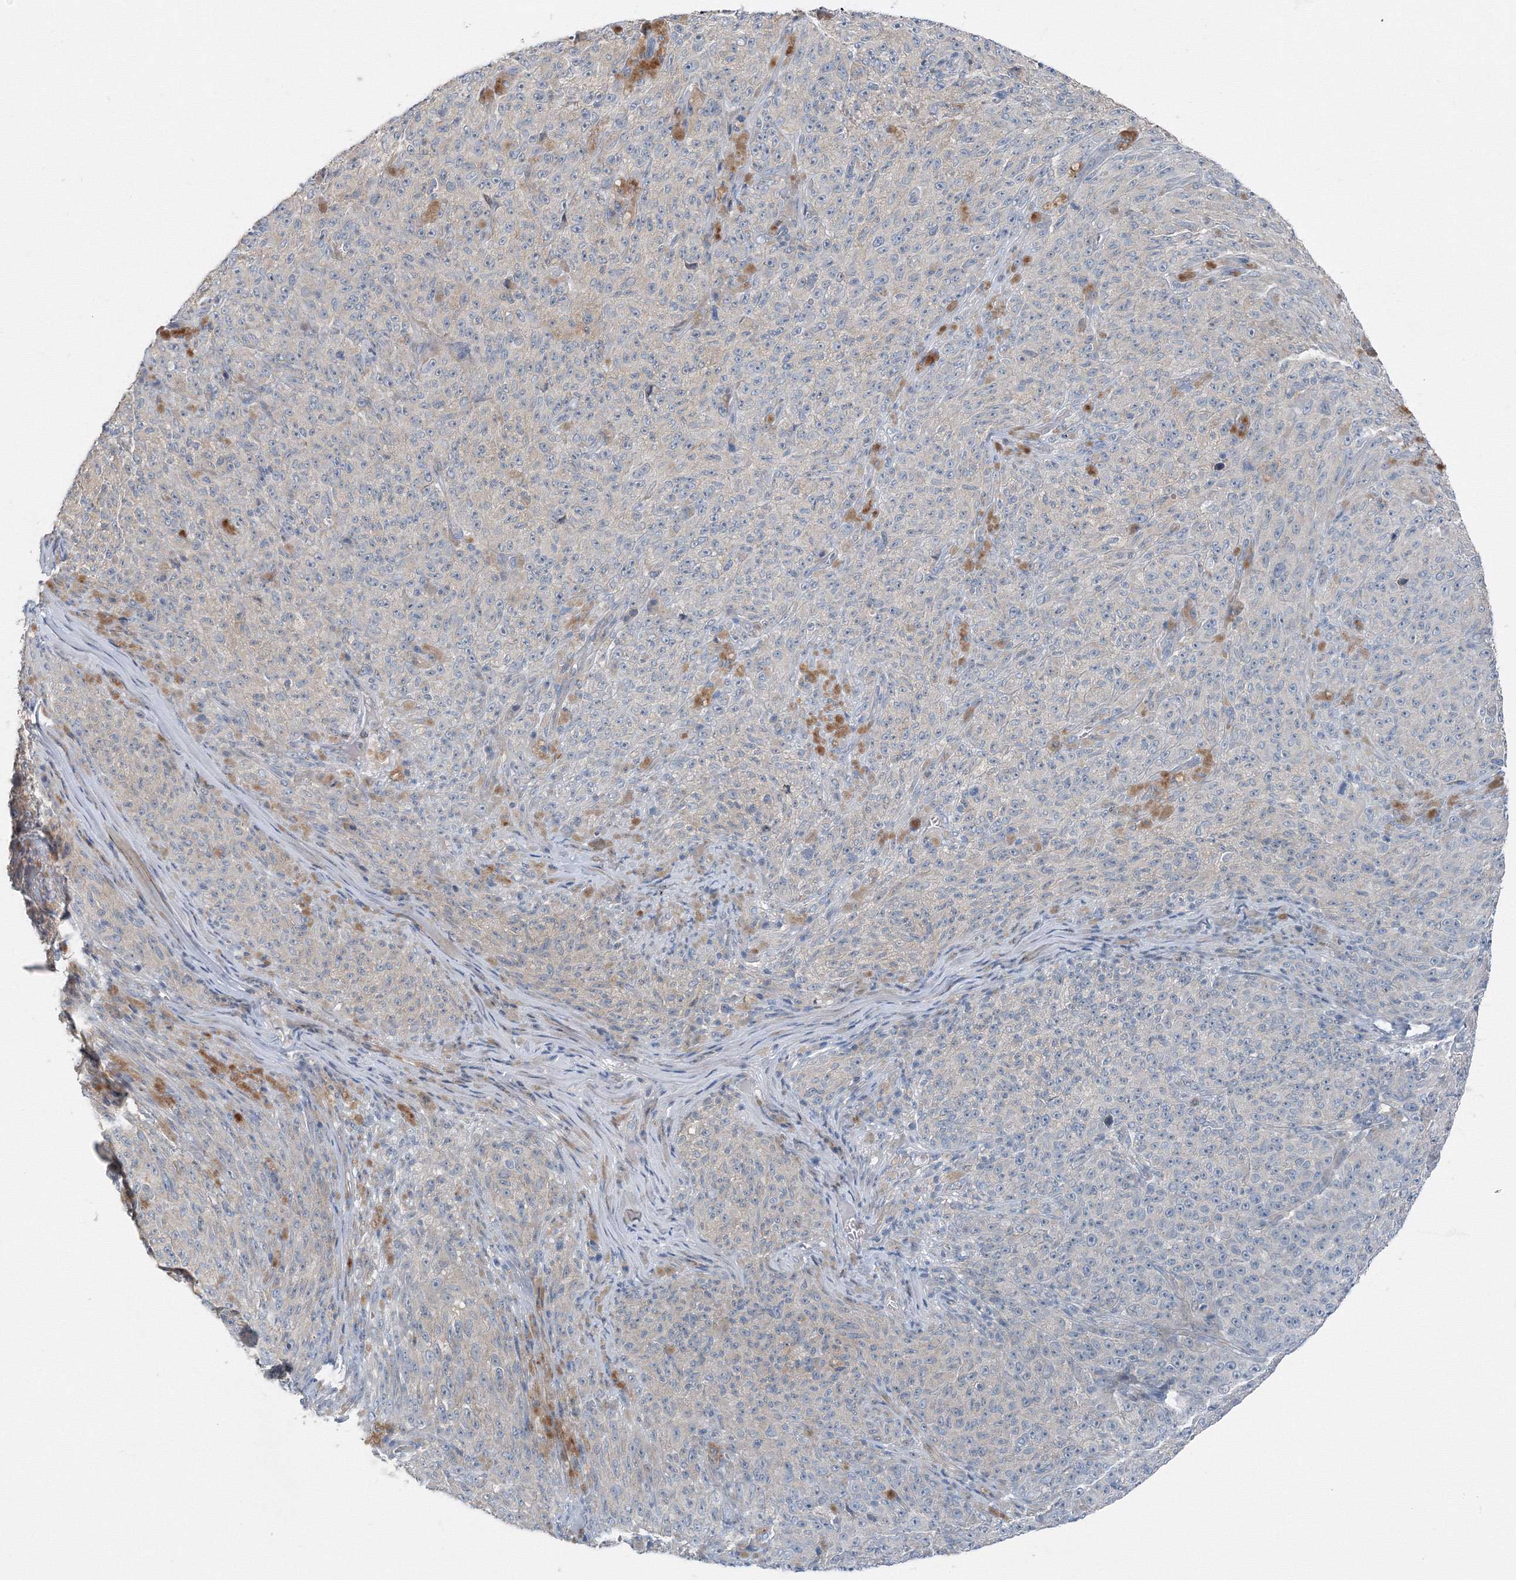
{"staining": {"intensity": "negative", "quantity": "none", "location": "none"}, "tissue": "melanoma", "cell_type": "Tumor cells", "image_type": "cancer", "snomed": [{"axis": "morphology", "description": "Malignant melanoma, NOS"}, {"axis": "topography", "description": "Skin"}], "caption": "Tumor cells are negative for protein expression in human malignant melanoma.", "gene": "AASDH", "patient": {"sex": "female", "age": 82}}